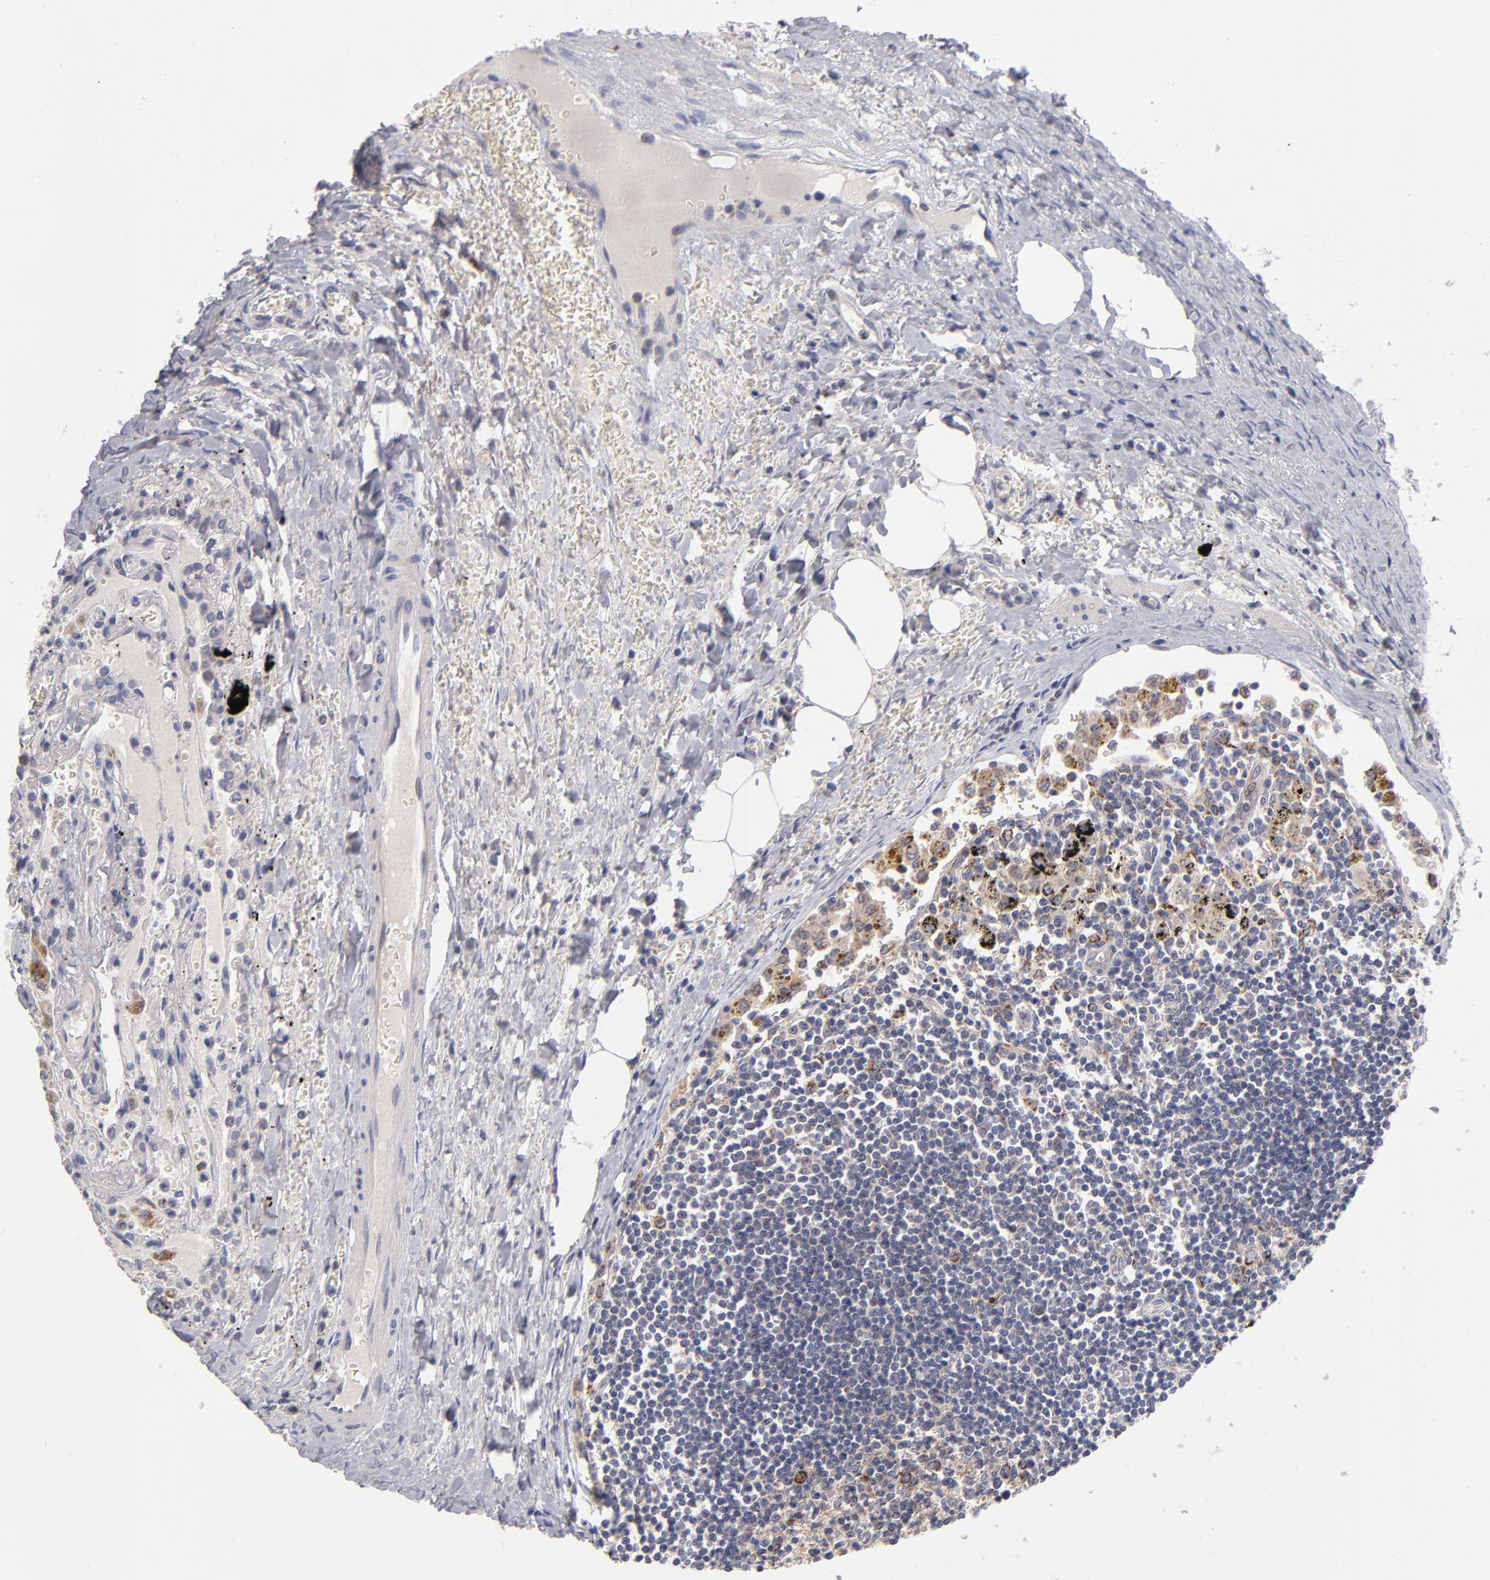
{"staining": {"intensity": "moderate", "quantity": ">75%", "location": "cytoplasmic/membranous"}, "tissue": "carcinoid", "cell_type": "Tumor cells", "image_type": "cancer", "snomed": [{"axis": "morphology", "description": "Carcinoid, malignant, NOS"}, {"axis": "topography", "description": "Bronchus"}], "caption": "There is medium levels of moderate cytoplasmic/membranous positivity in tumor cells of carcinoid (malignant), as demonstrated by immunohistochemical staining (brown color).", "gene": "HCCS", "patient": {"sex": "male", "age": 55}}